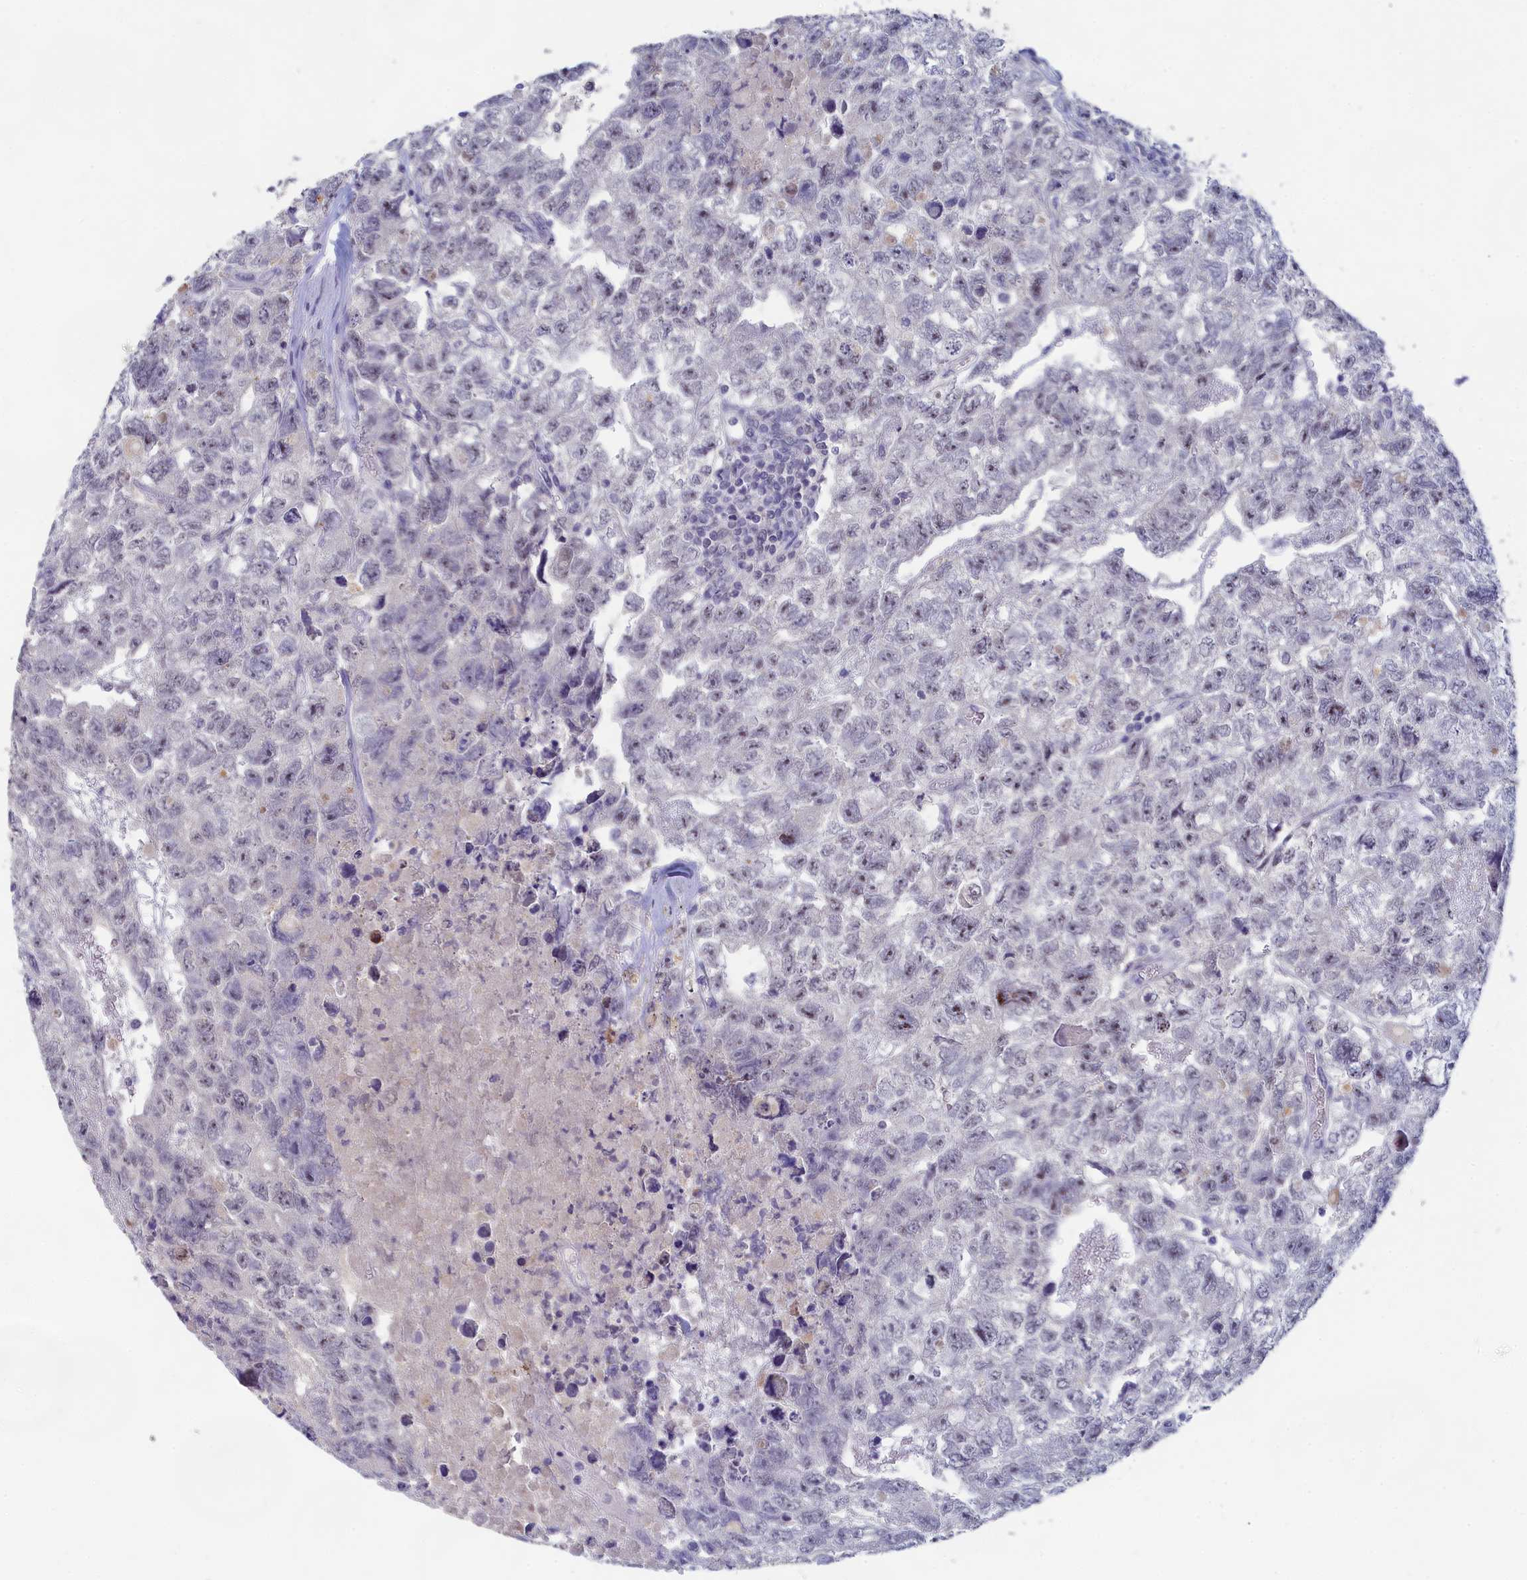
{"staining": {"intensity": "negative", "quantity": "none", "location": "none"}, "tissue": "testis cancer", "cell_type": "Tumor cells", "image_type": "cancer", "snomed": [{"axis": "morphology", "description": "Carcinoma, Embryonal, NOS"}, {"axis": "topography", "description": "Testis"}], "caption": "This is a photomicrograph of immunohistochemistry staining of testis cancer (embryonal carcinoma), which shows no expression in tumor cells.", "gene": "LRIF1", "patient": {"sex": "male", "age": 26}}